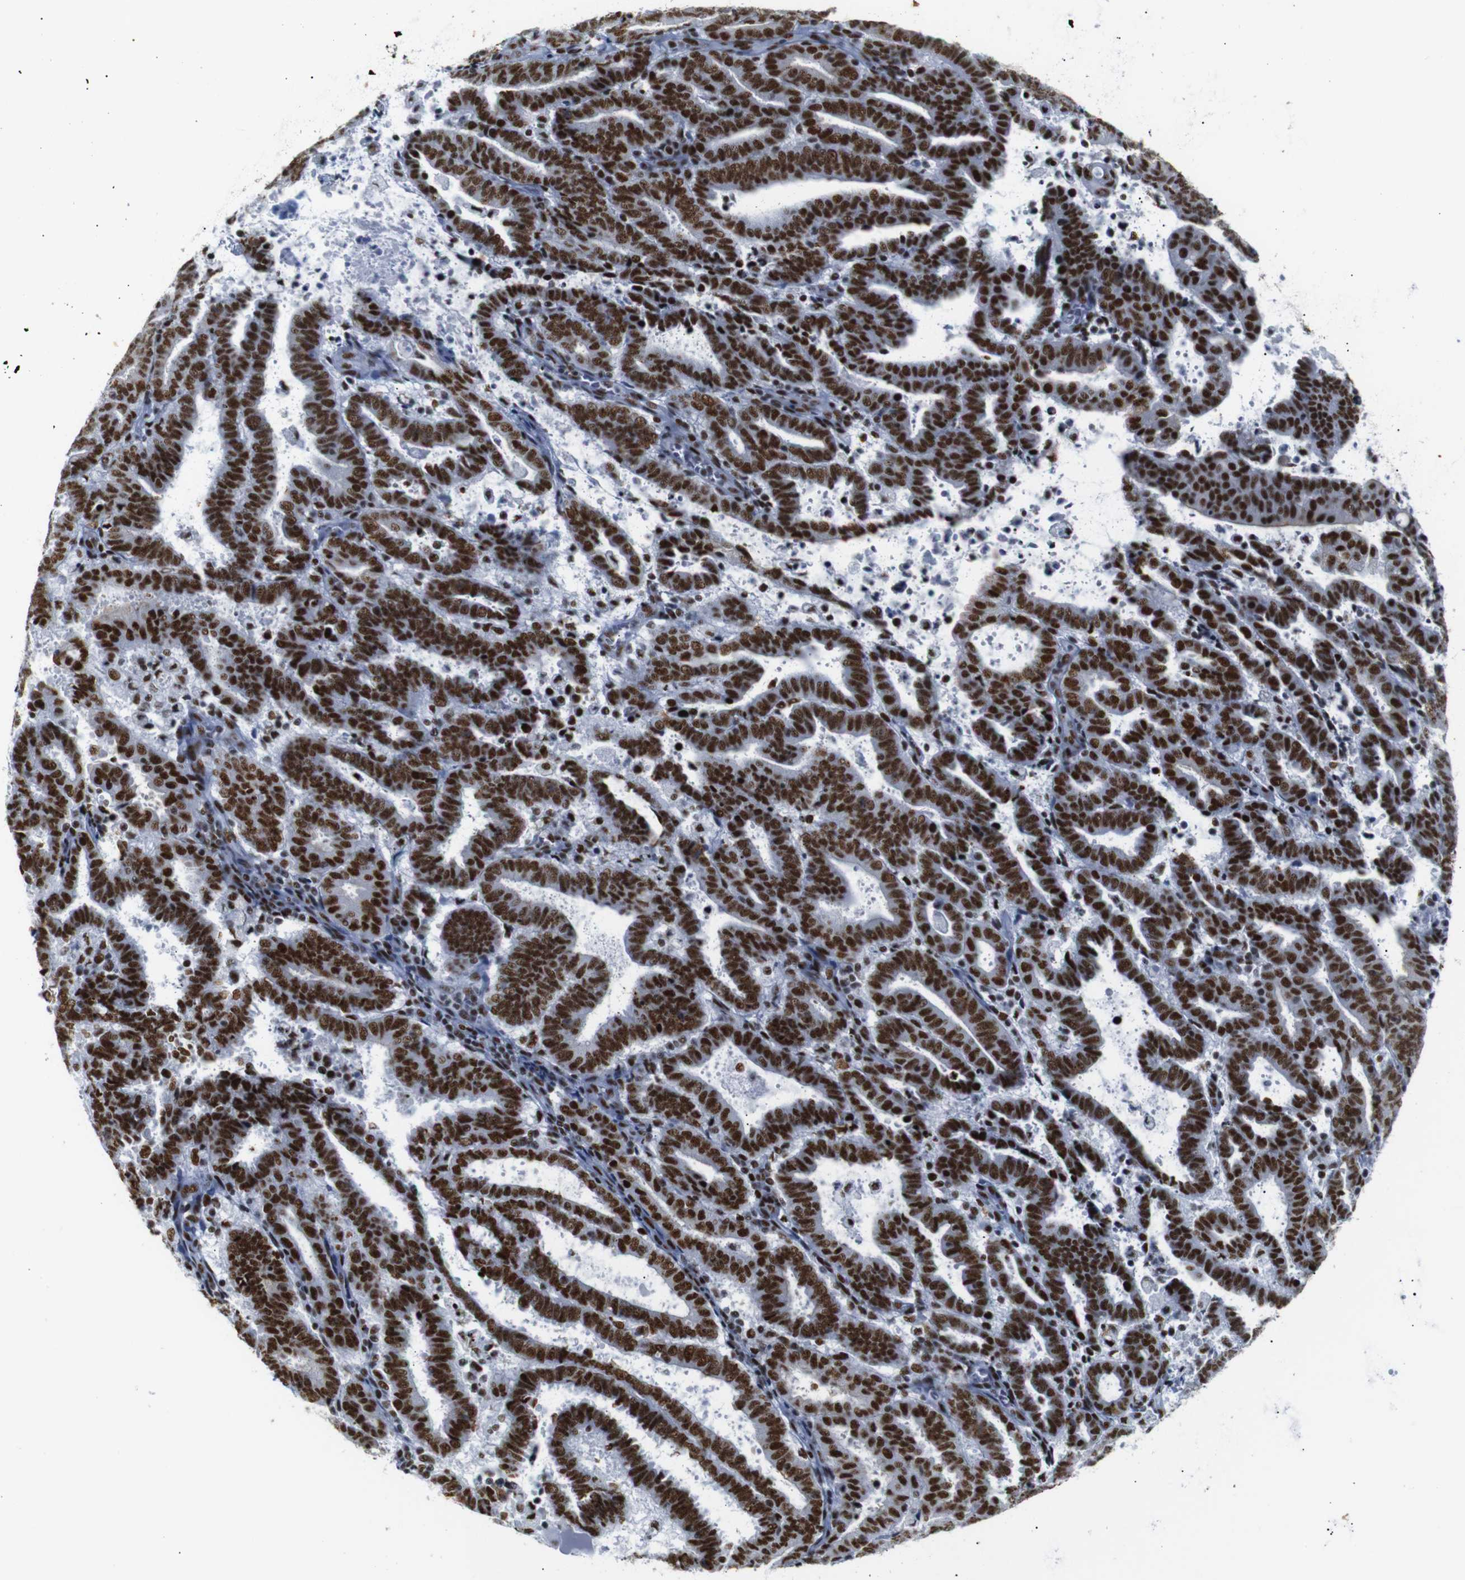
{"staining": {"intensity": "strong", "quantity": ">75%", "location": "nuclear"}, "tissue": "endometrial cancer", "cell_type": "Tumor cells", "image_type": "cancer", "snomed": [{"axis": "morphology", "description": "Adenocarcinoma, NOS"}, {"axis": "topography", "description": "Uterus"}], "caption": "IHC photomicrograph of neoplastic tissue: human endometrial cancer stained using immunohistochemistry (IHC) displays high levels of strong protein expression localized specifically in the nuclear of tumor cells, appearing as a nuclear brown color.", "gene": "TRA2B", "patient": {"sex": "female", "age": 83}}